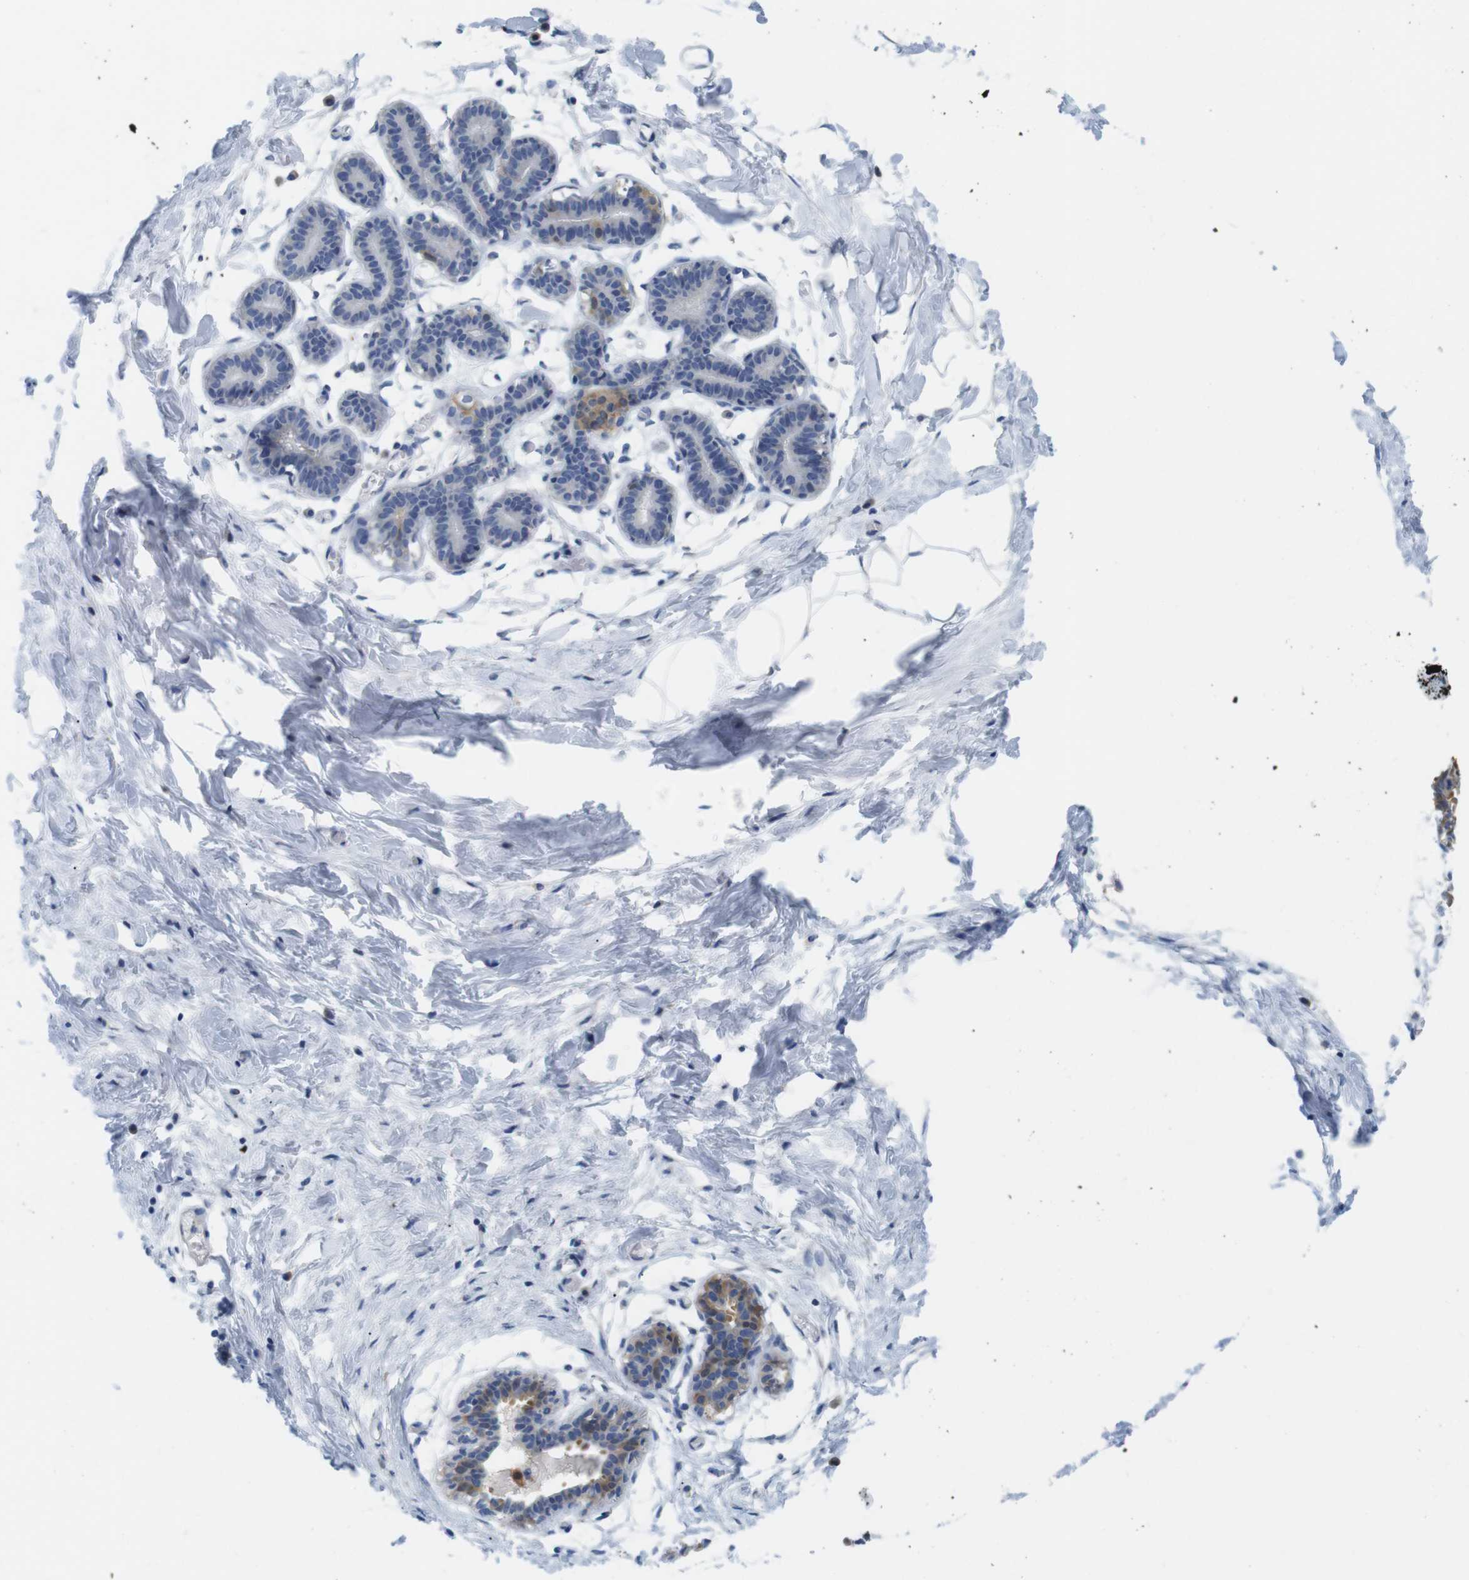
{"staining": {"intensity": "negative", "quantity": "none", "location": "none"}, "tissue": "breast", "cell_type": "Adipocytes", "image_type": "normal", "snomed": [{"axis": "morphology", "description": "Normal tissue, NOS"}, {"axis": "topography", "description": "Breast"}], "caption": "High magnification brightfield microscopy of normal breast stained with DAB (brown) and counterstained with hematoxylin (blue): adipocytes show no significant staining. (IHC, brightfield microscopy, high magnification).", "gene": "NEBL", "patient": {"sex": "female", "age": 27}}